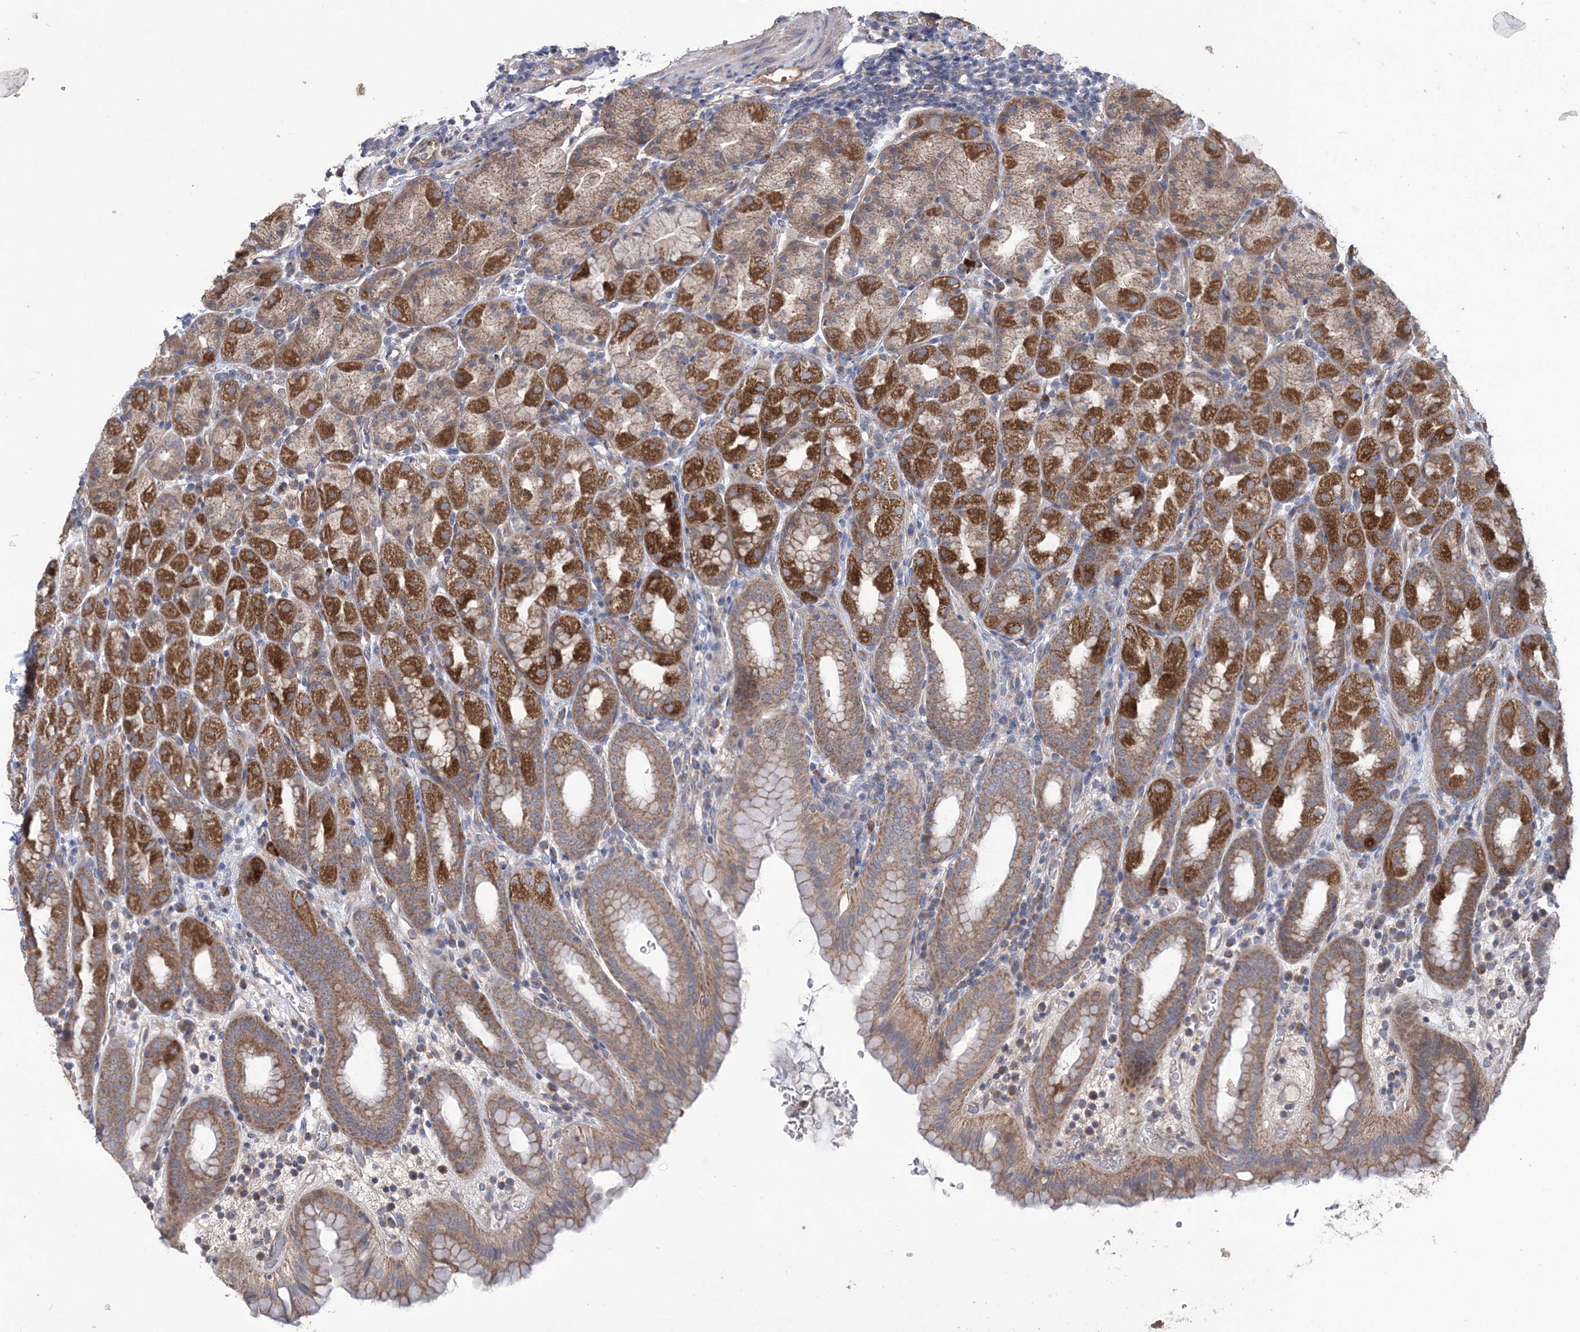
{"staining": {"intensity": "strong", "quantity": "25%-75%", "location": "cytoplasmic/membranous"}, "tissue": "stomach", "cell_type": "Glandular cells", "image_type": "normal", "snomed": [{"axis": "morphology", "description": "Normal tissue, NOS"}, {"axis": "topography", "description": "Stomach, upper"}], "caption": "A high amount of strong cytoplasmic/membranous positivity is present in about 25%-75% of glandular cells in benign stomach. (brown staining indicates protein expression, while blue staining denotes nuclei).", "gene": "MTRF1L", "patient": {"sex": "male", "age": 68}}